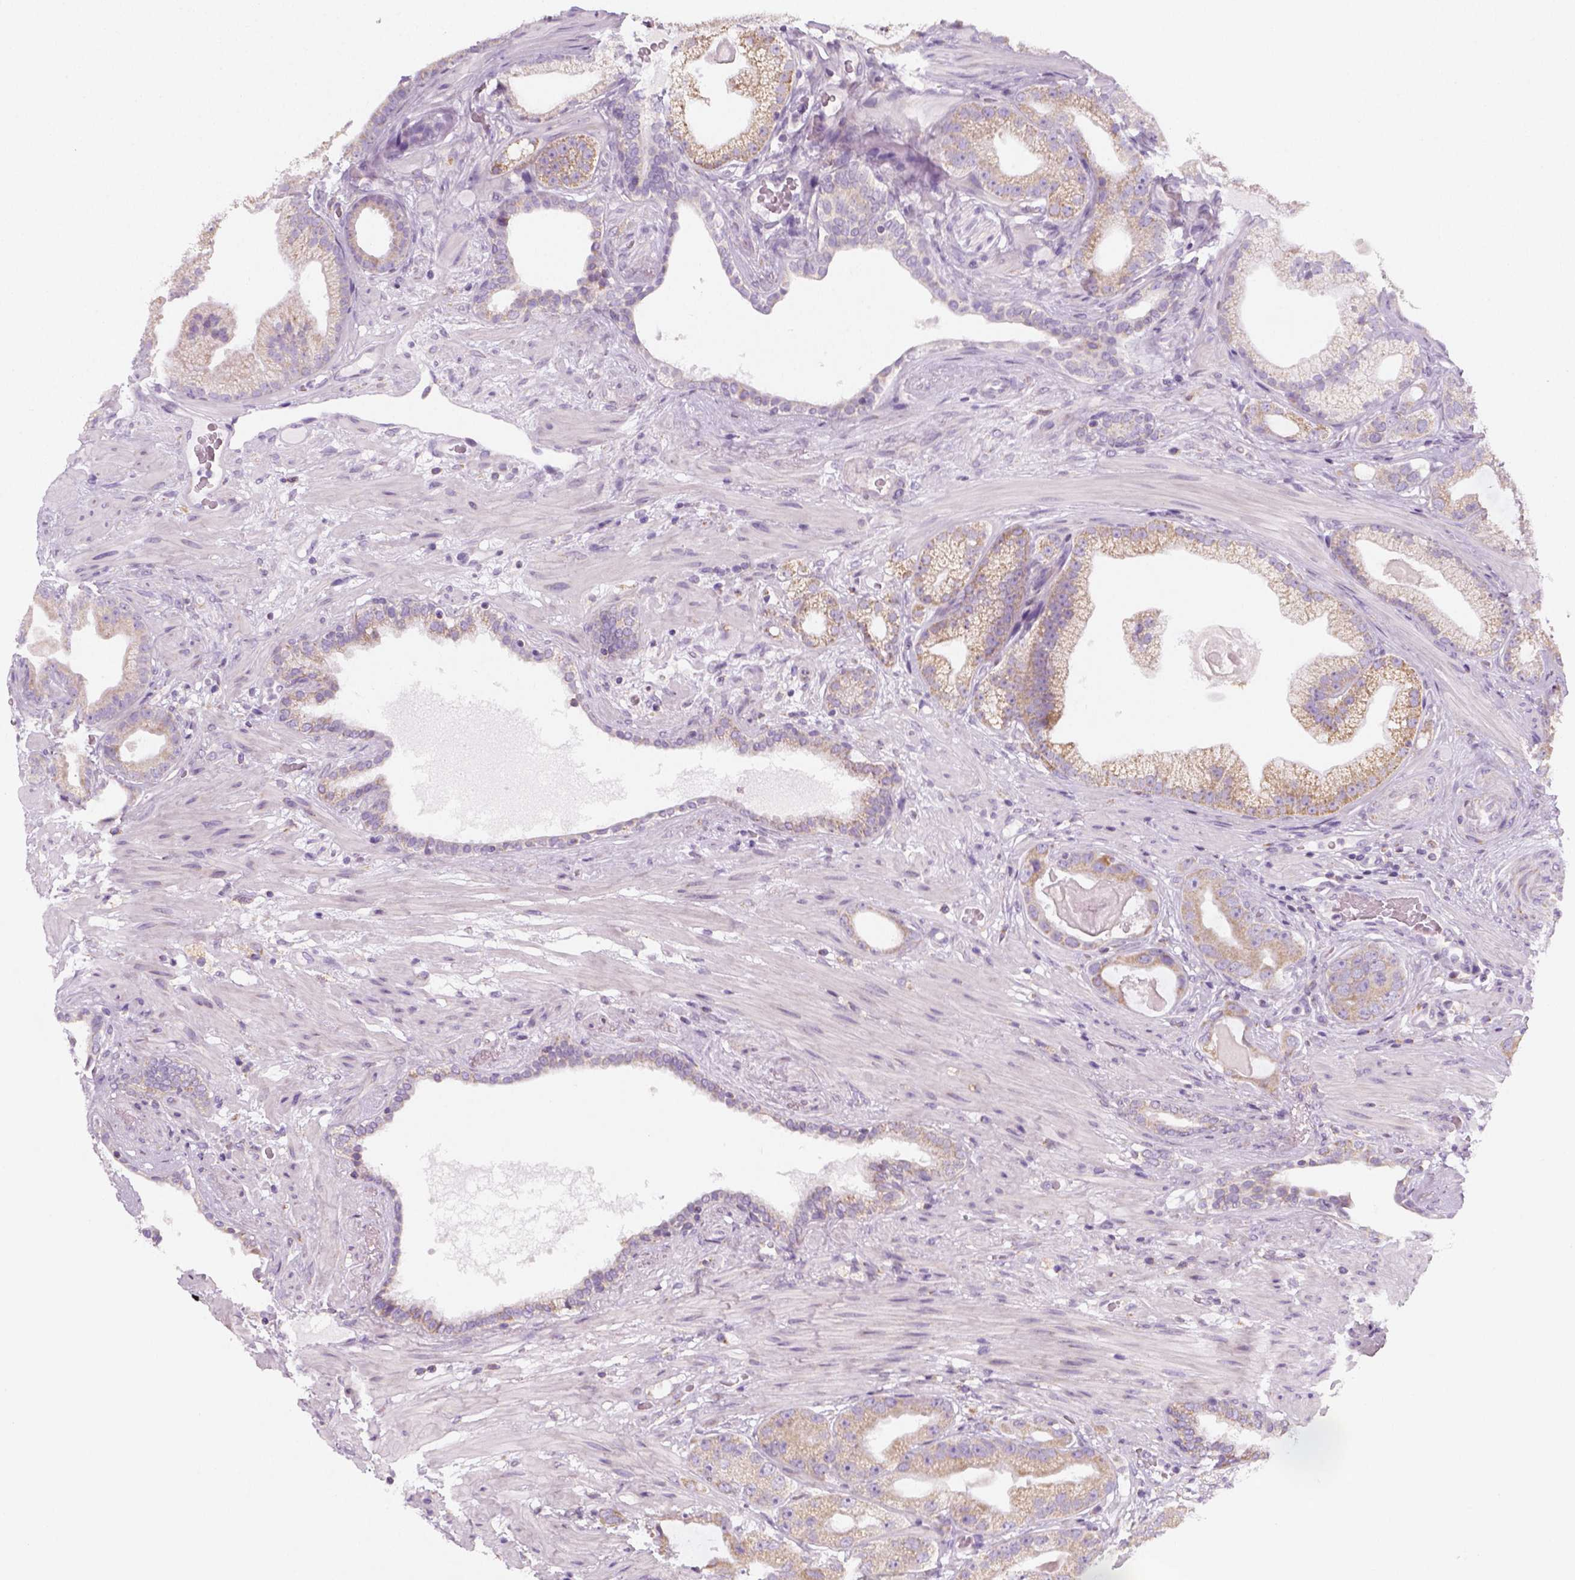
{"staining": {"intensity": "weak", "quantity": "25%-75%", "location": "cytoplasmic/membranous"}, "tissue": "prostate cancer", "cell_type": "Tumor cells", "image_type": "cancer", "snomed": [{"axis": "morphology", "description": "Adenocarcinoma, Low grade"}, {"axis": "topography", "description": "Prostate"}], "caption": "Protein expression analysis of prostate low-grade adenocarcinoma shows weak cytoplasmic/membranous positivity in about 25%-75% of tumor cells.", "gene": "AWAT2", "patient": {"sex": "male", "age": 57}}